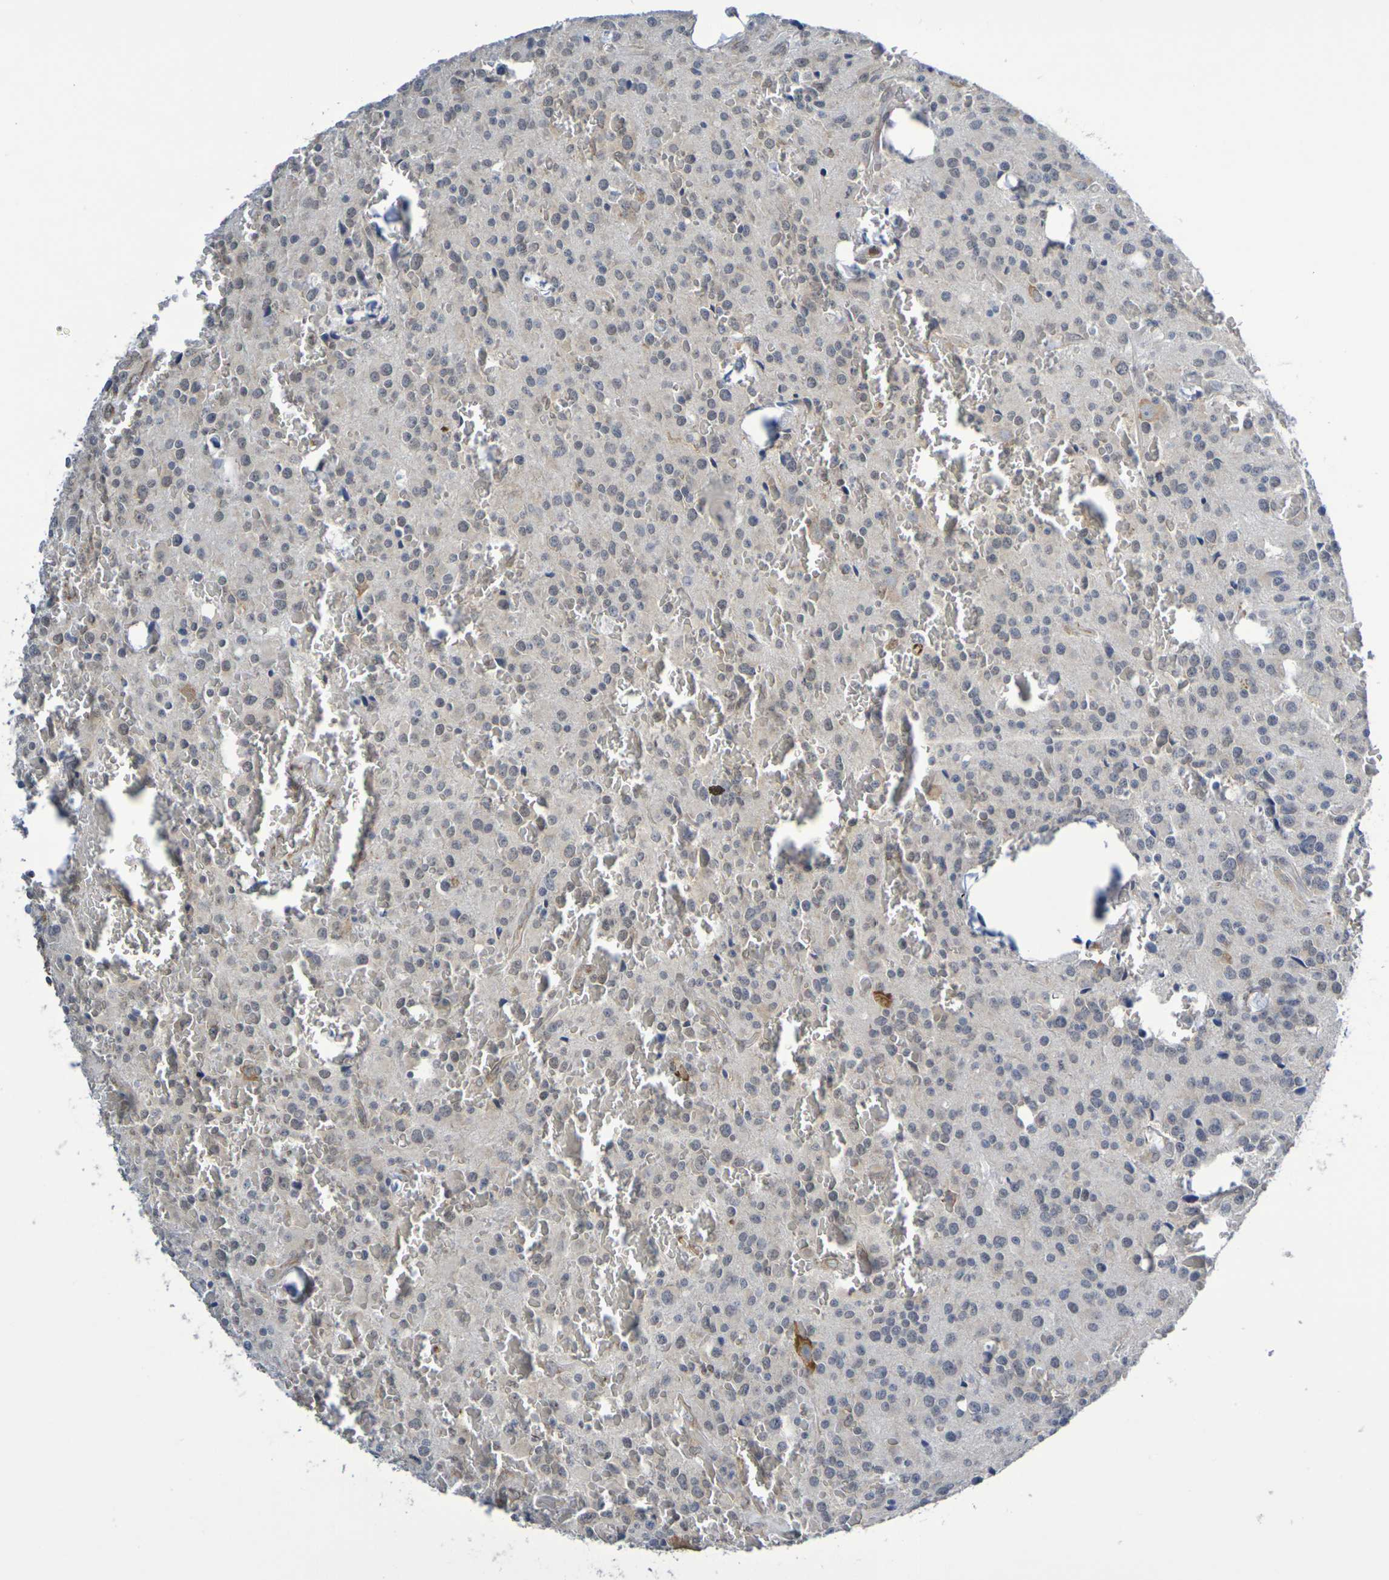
{"staining": {"intensity": "weak", "quantity": "<25%", "location": "cytoplasmic/membranous"}, "tissue": "glioma", "cell_type": "Tumor cells", "image_type": "cancer", "snomed": [{"axis": "morphology", "description": "Glioma, malignant, Low grade"}, {"axis": "topography", "description": "Brain"}], "caption": "Glioma stained for a protein using IHC demonstrates no staining tumor cells.", "gene": "CHRNB1", "patient": {"sex": "male", "age": 58}}